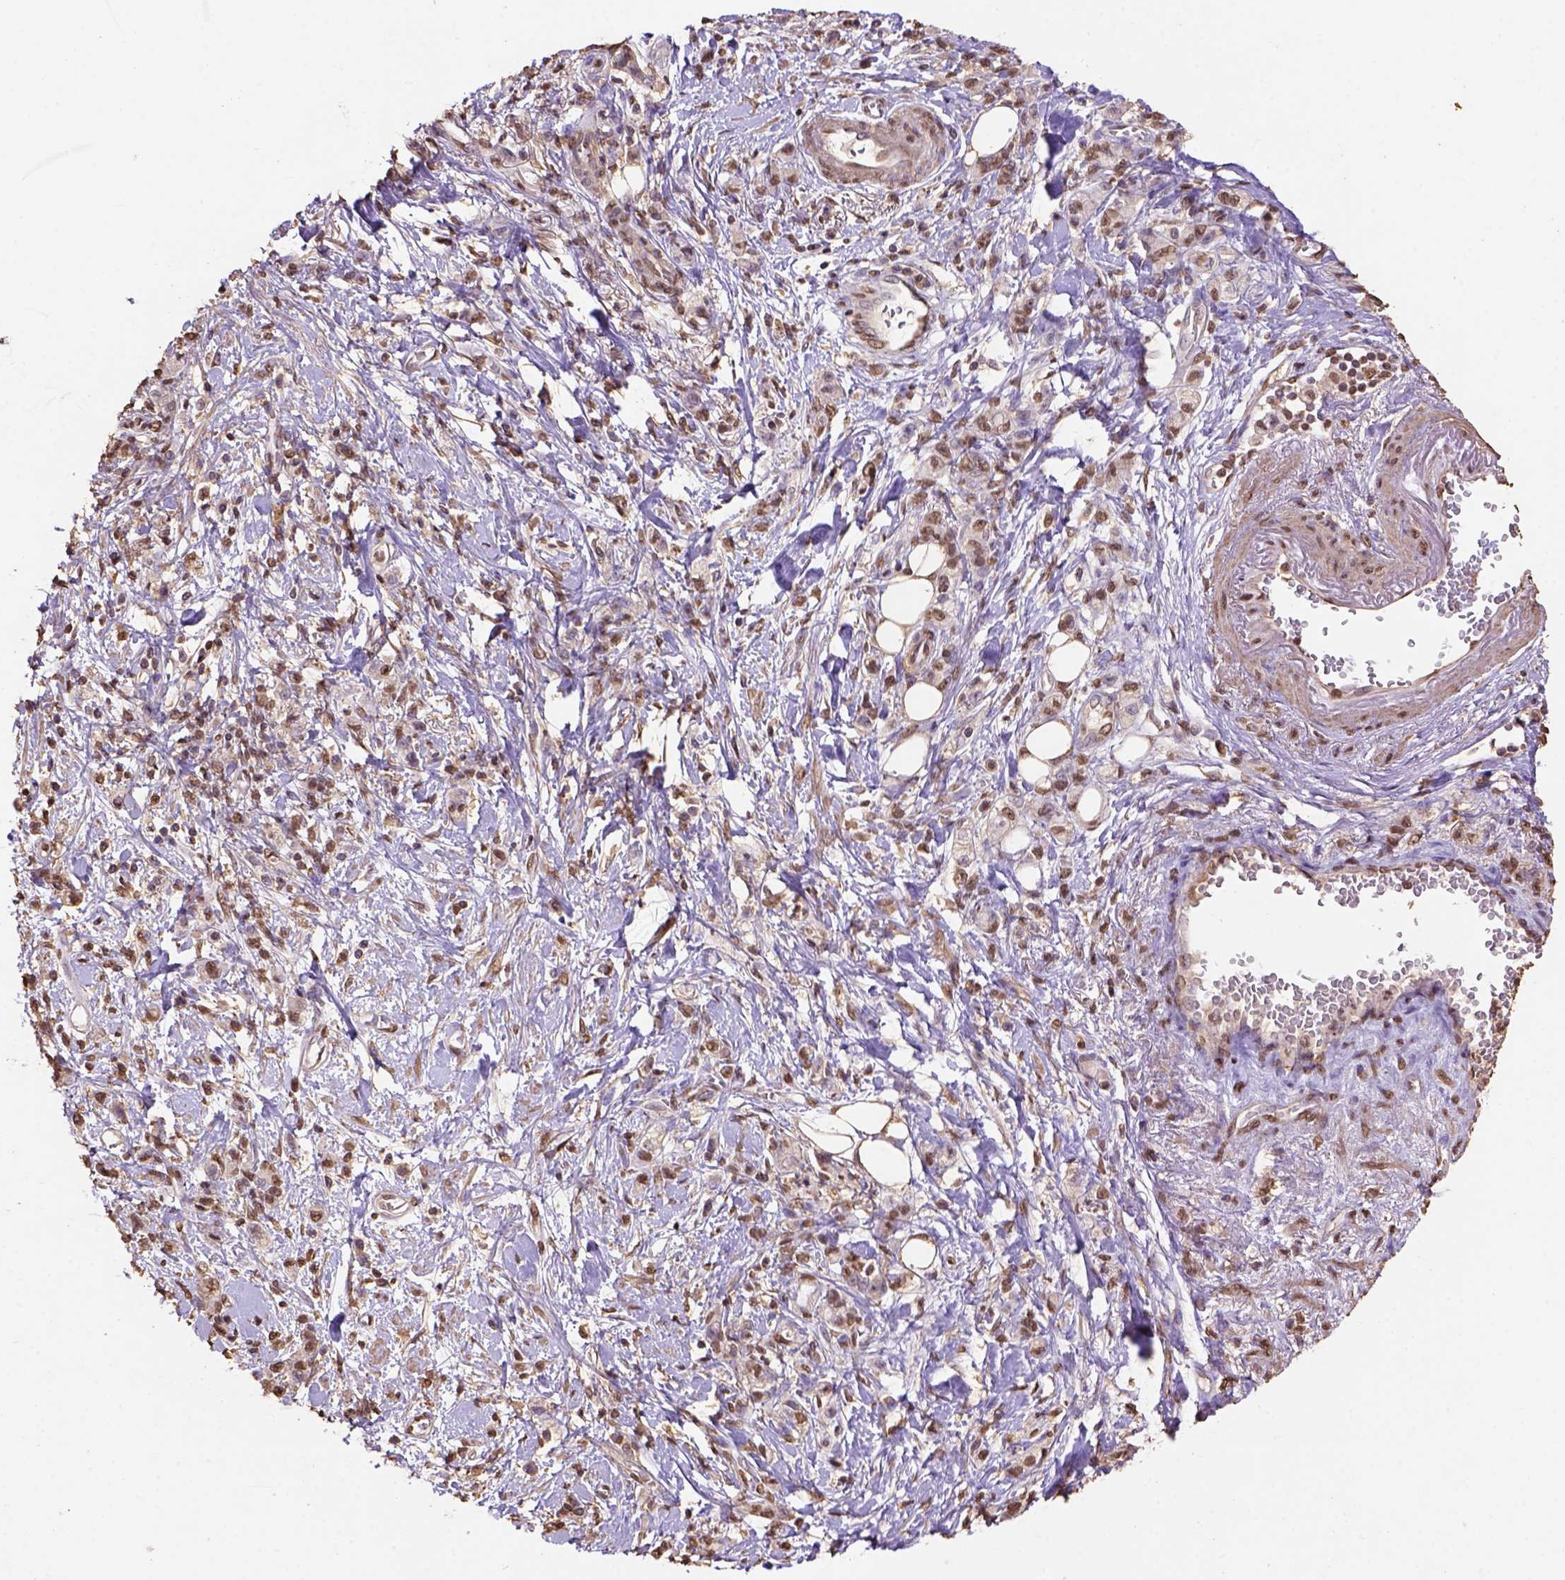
{"staining": {"intensity": "moderate", "quantity": ">75%", "location": "nuclear"}, "tissue": "stomach cancer", "cell_type": "Tumor cells", "image_type": "cancer", "snomed": [{"axis": "morphology", "description": "Adenocarcinoma, NOS"}, {"axis": "topography", "description": "Stomach"}], "caption": "Brown immunohistochemical staining in human stomach cancer (adenocarcinoma) reveals moderate nuclear positivity in about >75% of tumor cells. (DAB = brown stain, brightfield microscopy at high magnification).", "gene": "CSTF2T", "patient": {"sex": "male", "age": 77}}